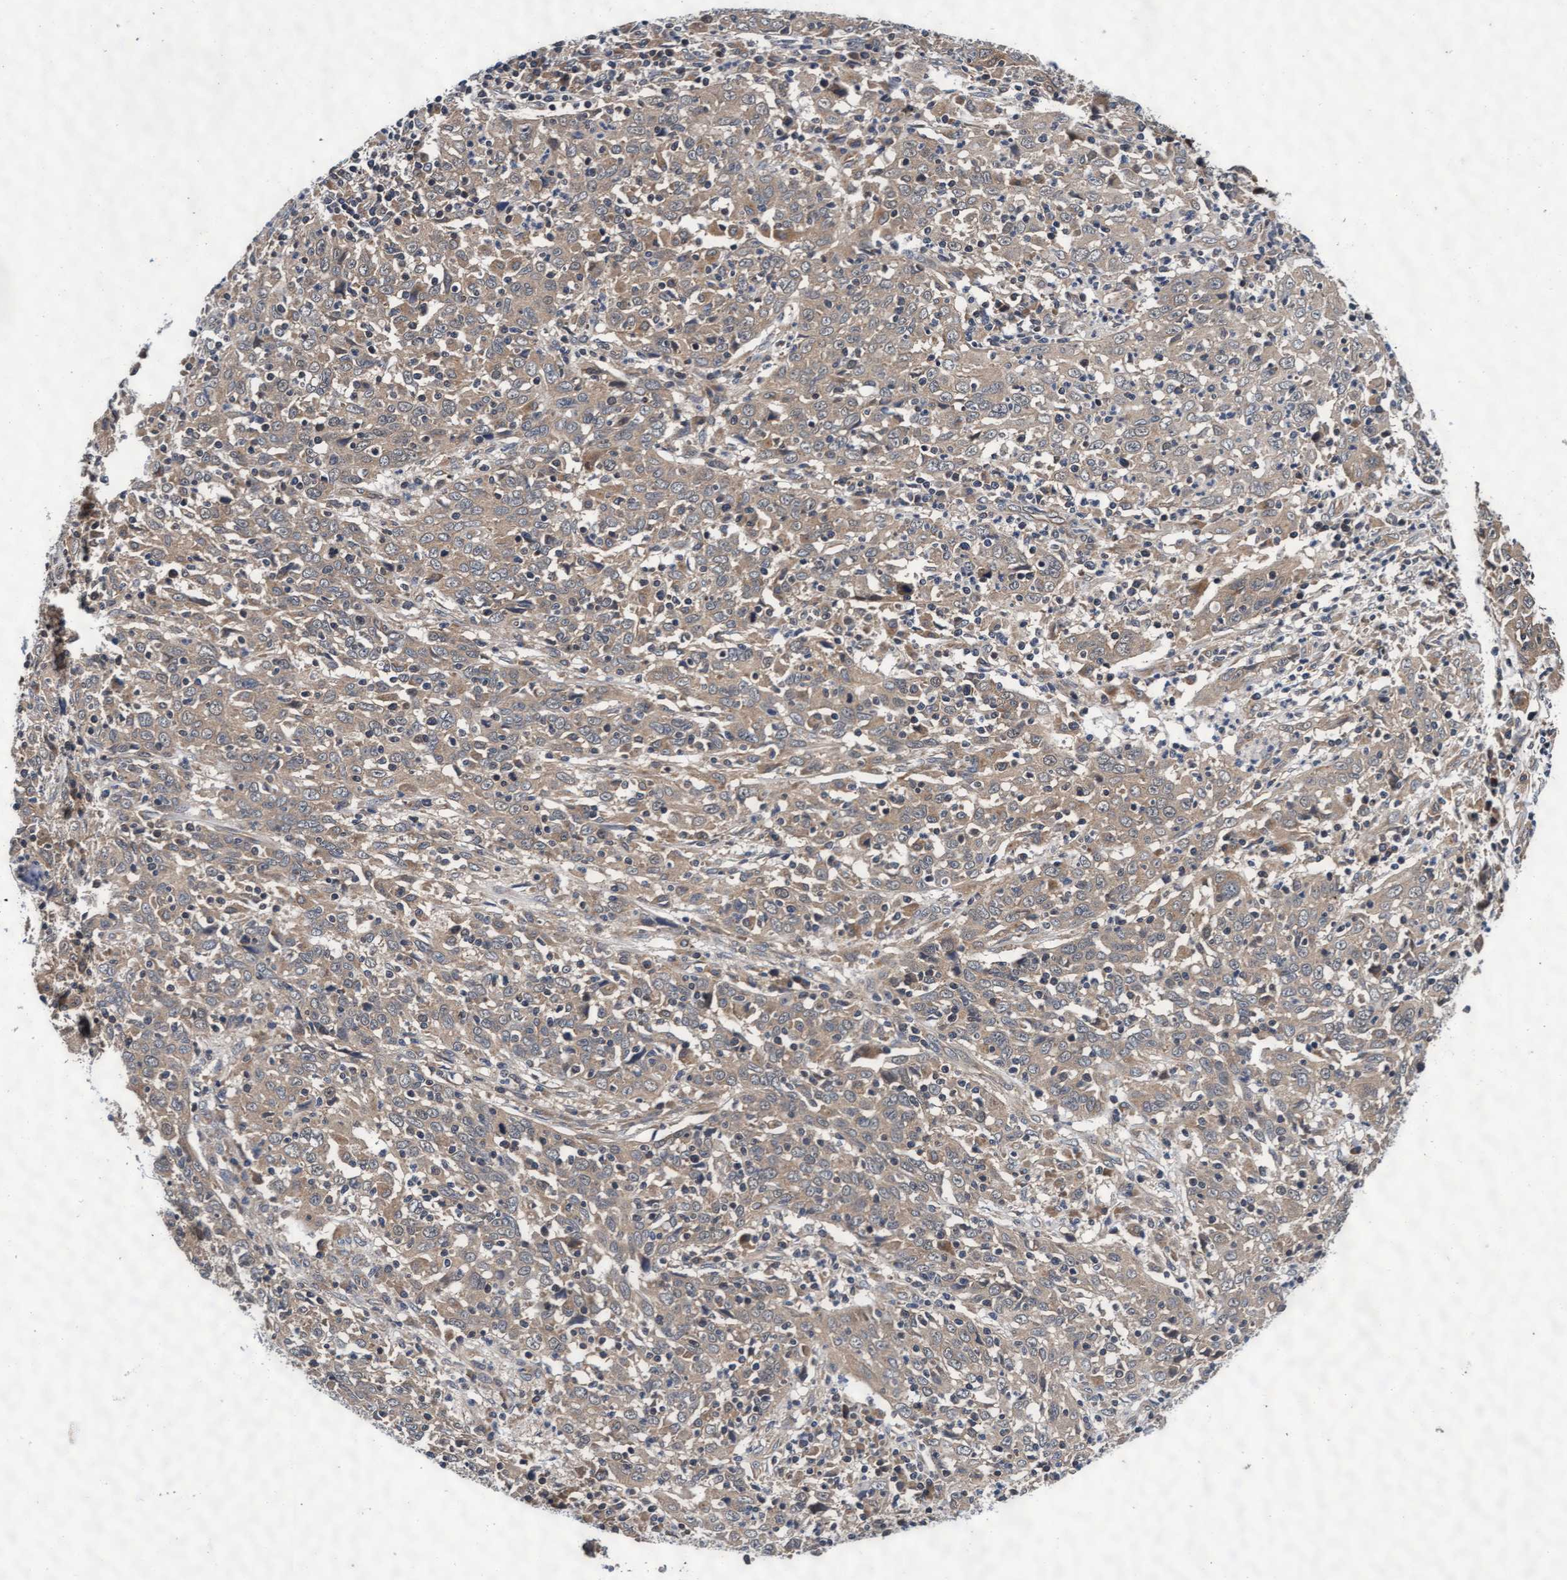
{"staining": {"intensity": "moderate", "quantity": ">75%", "location": "cytoplasmic/membranous"}, "tissue": "cervical cancer", "cell_type": "Tumor cells", "image_type": "cancer", "snomed": [{"axis": "morphology", "description": "Squamous cell carcinoma, NOS"}, {"axis": "topography", "description": "Cervix"}], "caption": "About >75% of tumor cells in human cervical squamous cell carcinoma reveal moderate cytoplasmic/membranous protein positivity as visualized by brown immunohistochemical staining.", "gene": "EFCAB13", "patient": {"sex": "female", "age": 46}}